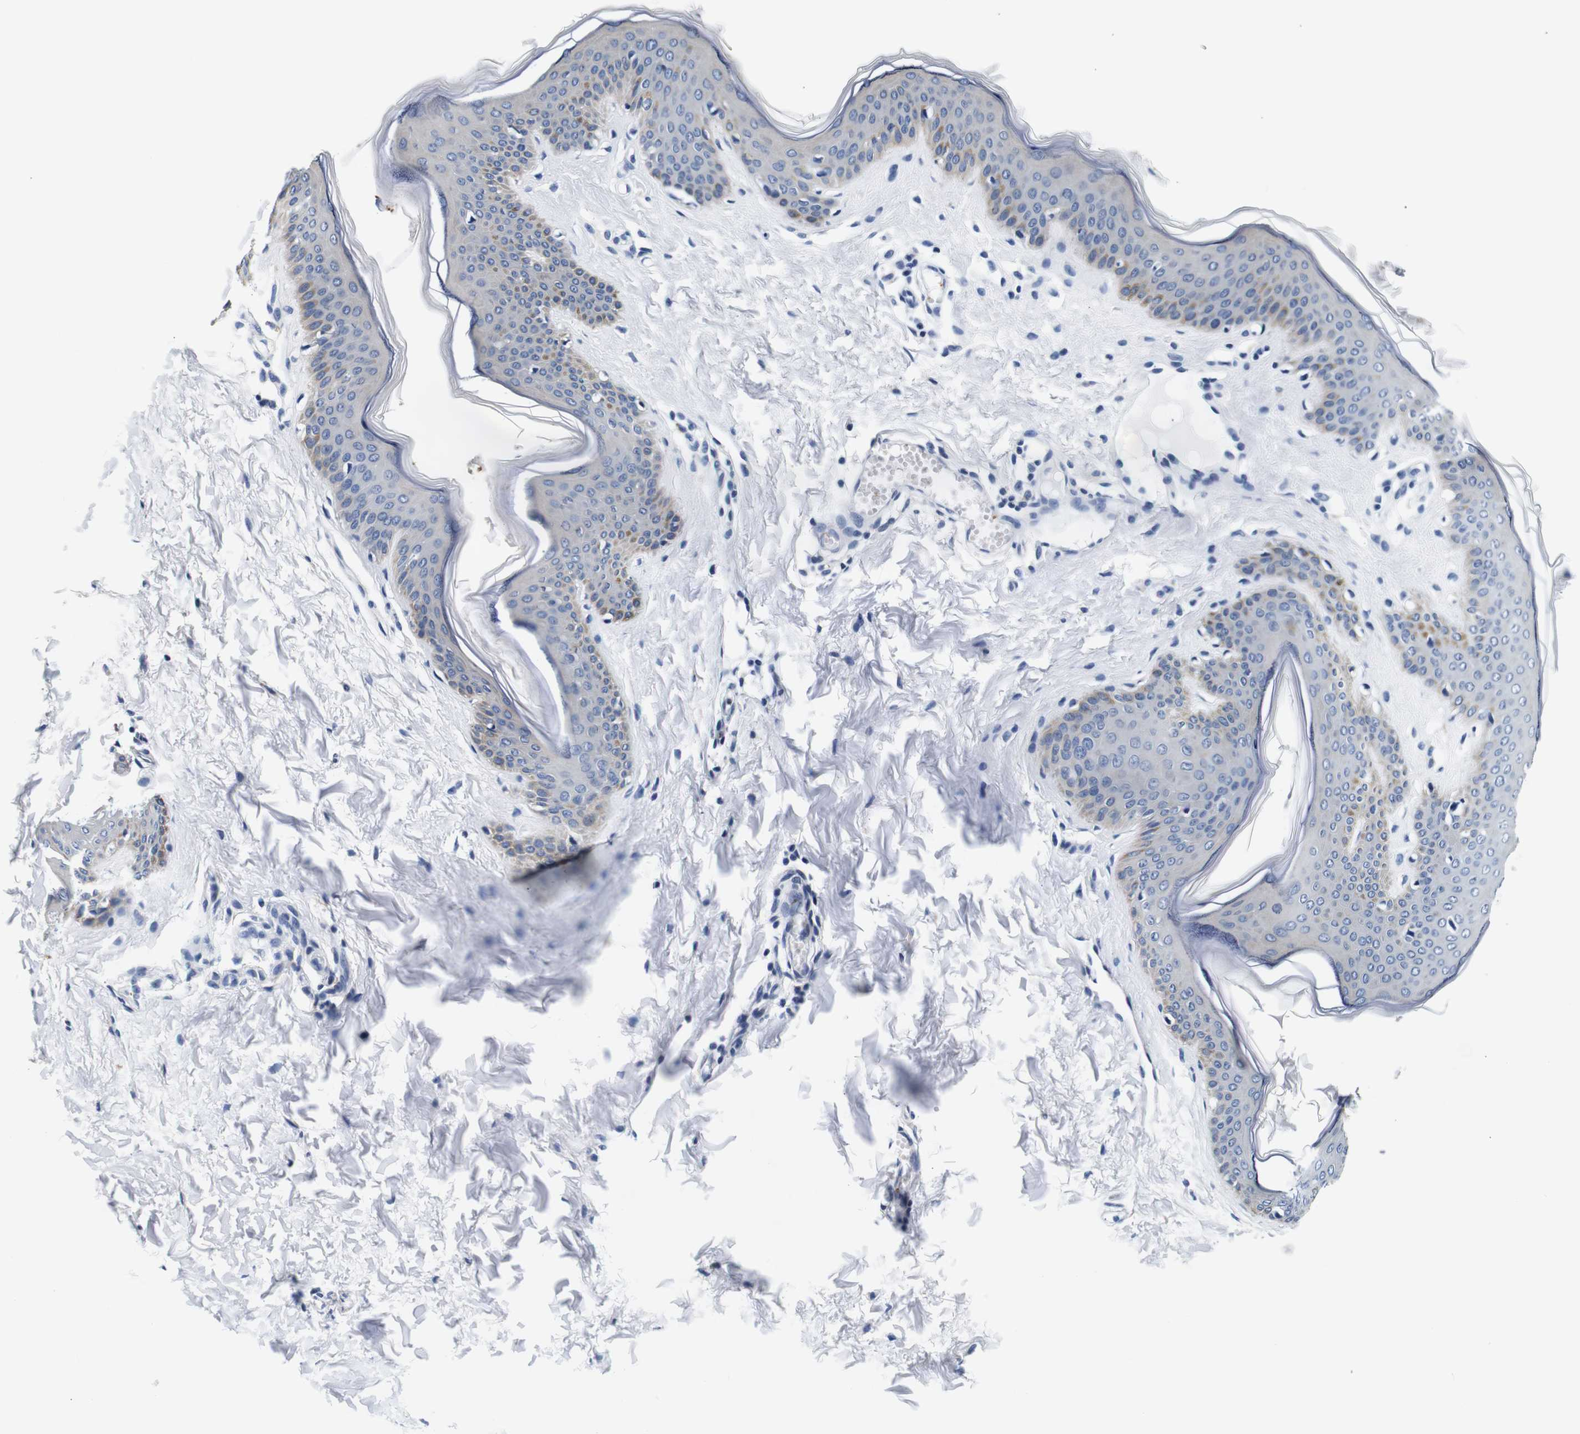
{"staining": {"intensity": "negative", "quantity": "none", "location": "none"}, "tissue": "skin", "cell_type": "Fibroblasts", "image_type": "normal", "snomed": [{"axis": "morphology", "description": "Normal tissue, NOS"}, {"axis": "topography", "description": "Skin"}], "caption": "Skin stained for a protein using immunohistochemistry (IHC) demonstrates no positivity fibroblasts.", "gene": "GP1BA", "patient": {"sex": "female", "age": 17}}